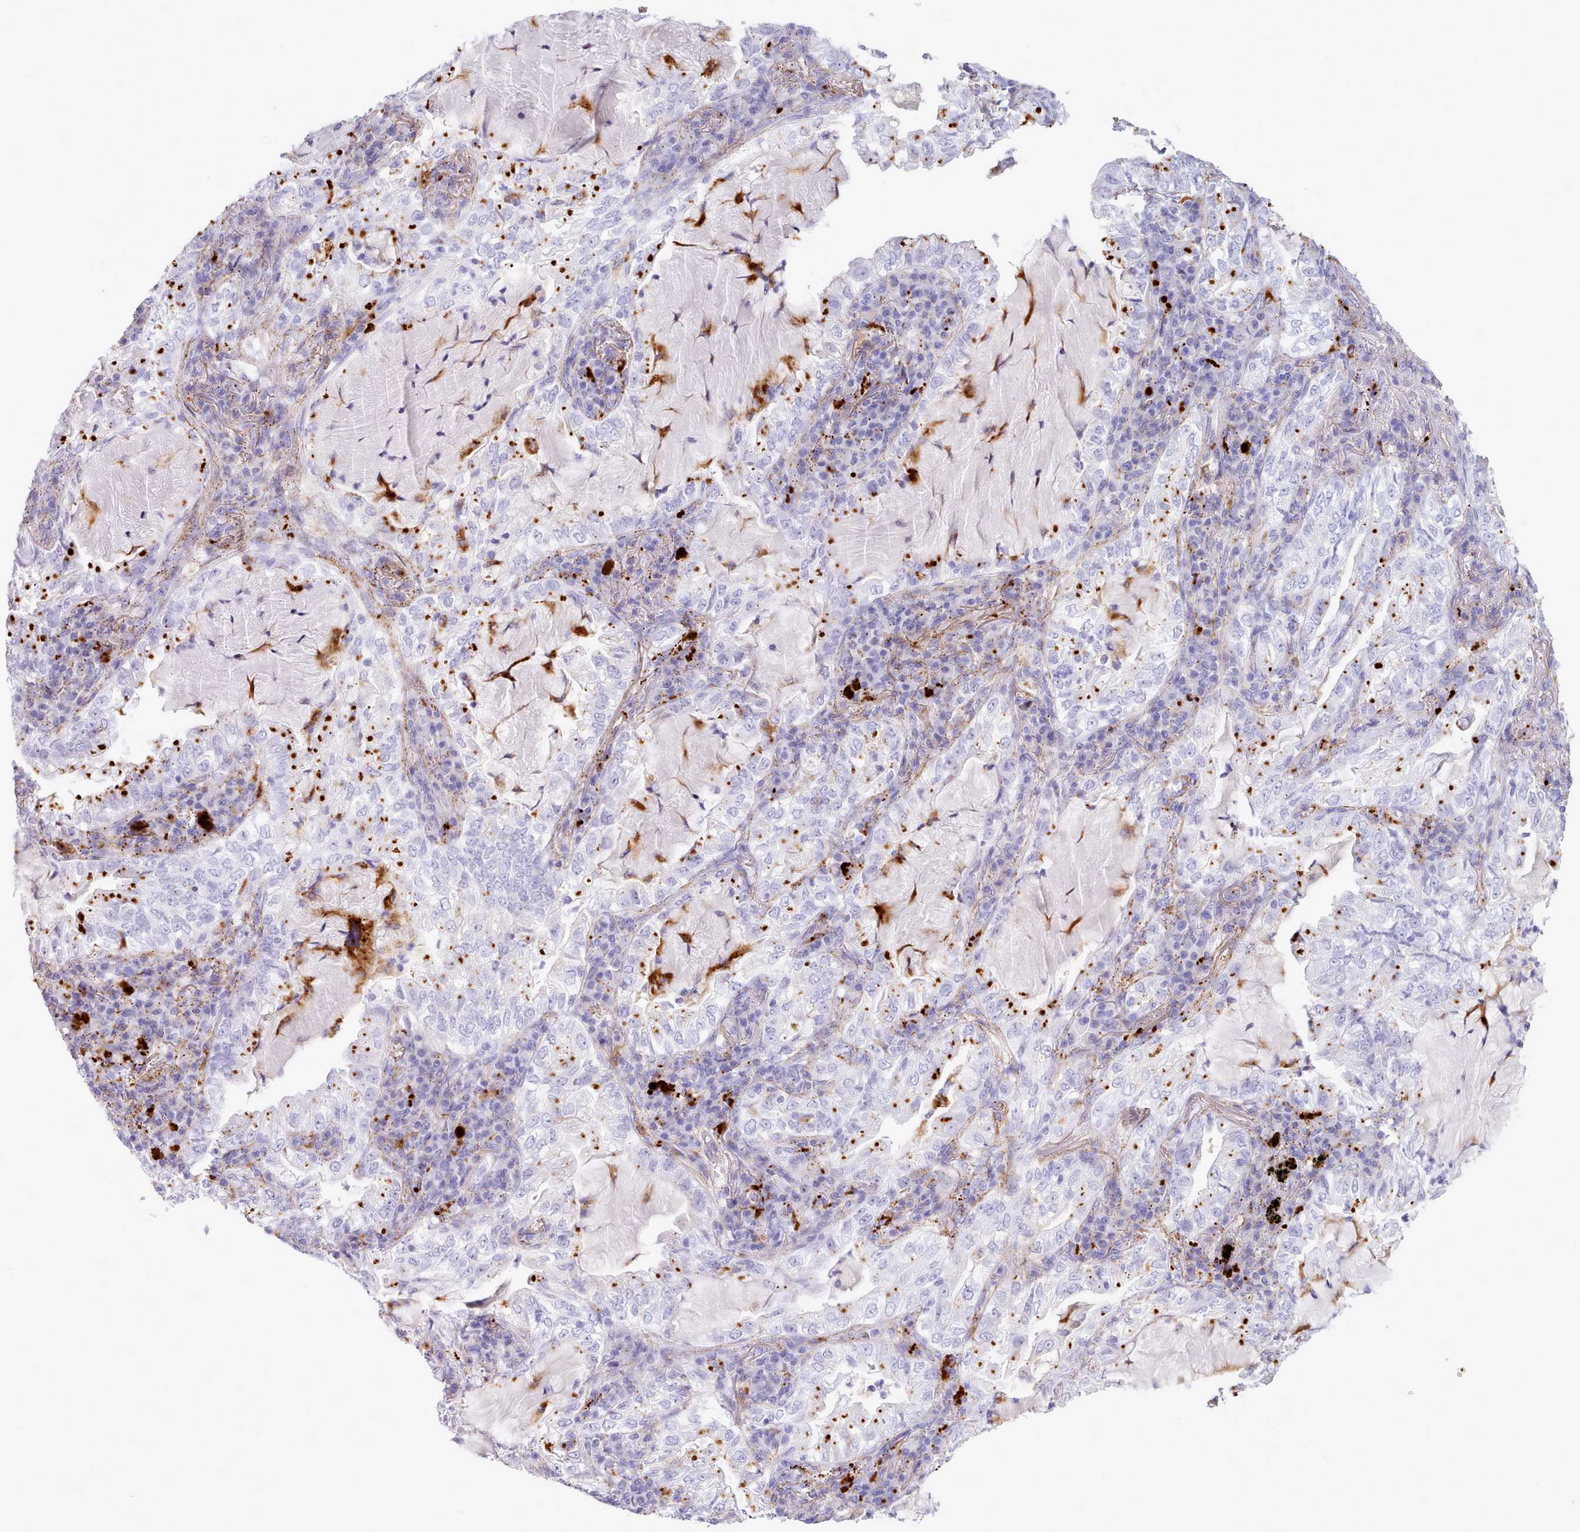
{"staining": {"intensity": "strong", "quantity": "25%-75%", "location": "cytoplasmic/membranous"}, "tissue": "lung cancer", "cell_type": "Tumor cells", "image_type": "cancer", "snomed": [{"axis": "morphology", "description": "Adenocarcinoma, NOS"}, {"axis": "topography", "description": "Lung"}], "caption": "Immunohistochemical staining of human lung cancer (adenocarcinoma) displays high levels of strong cytoplasmic/membranous positivity in approximately 25%-75% of tumor cells.", "gene": "GAA", "patient": {"sex": "female", "age": 73}}